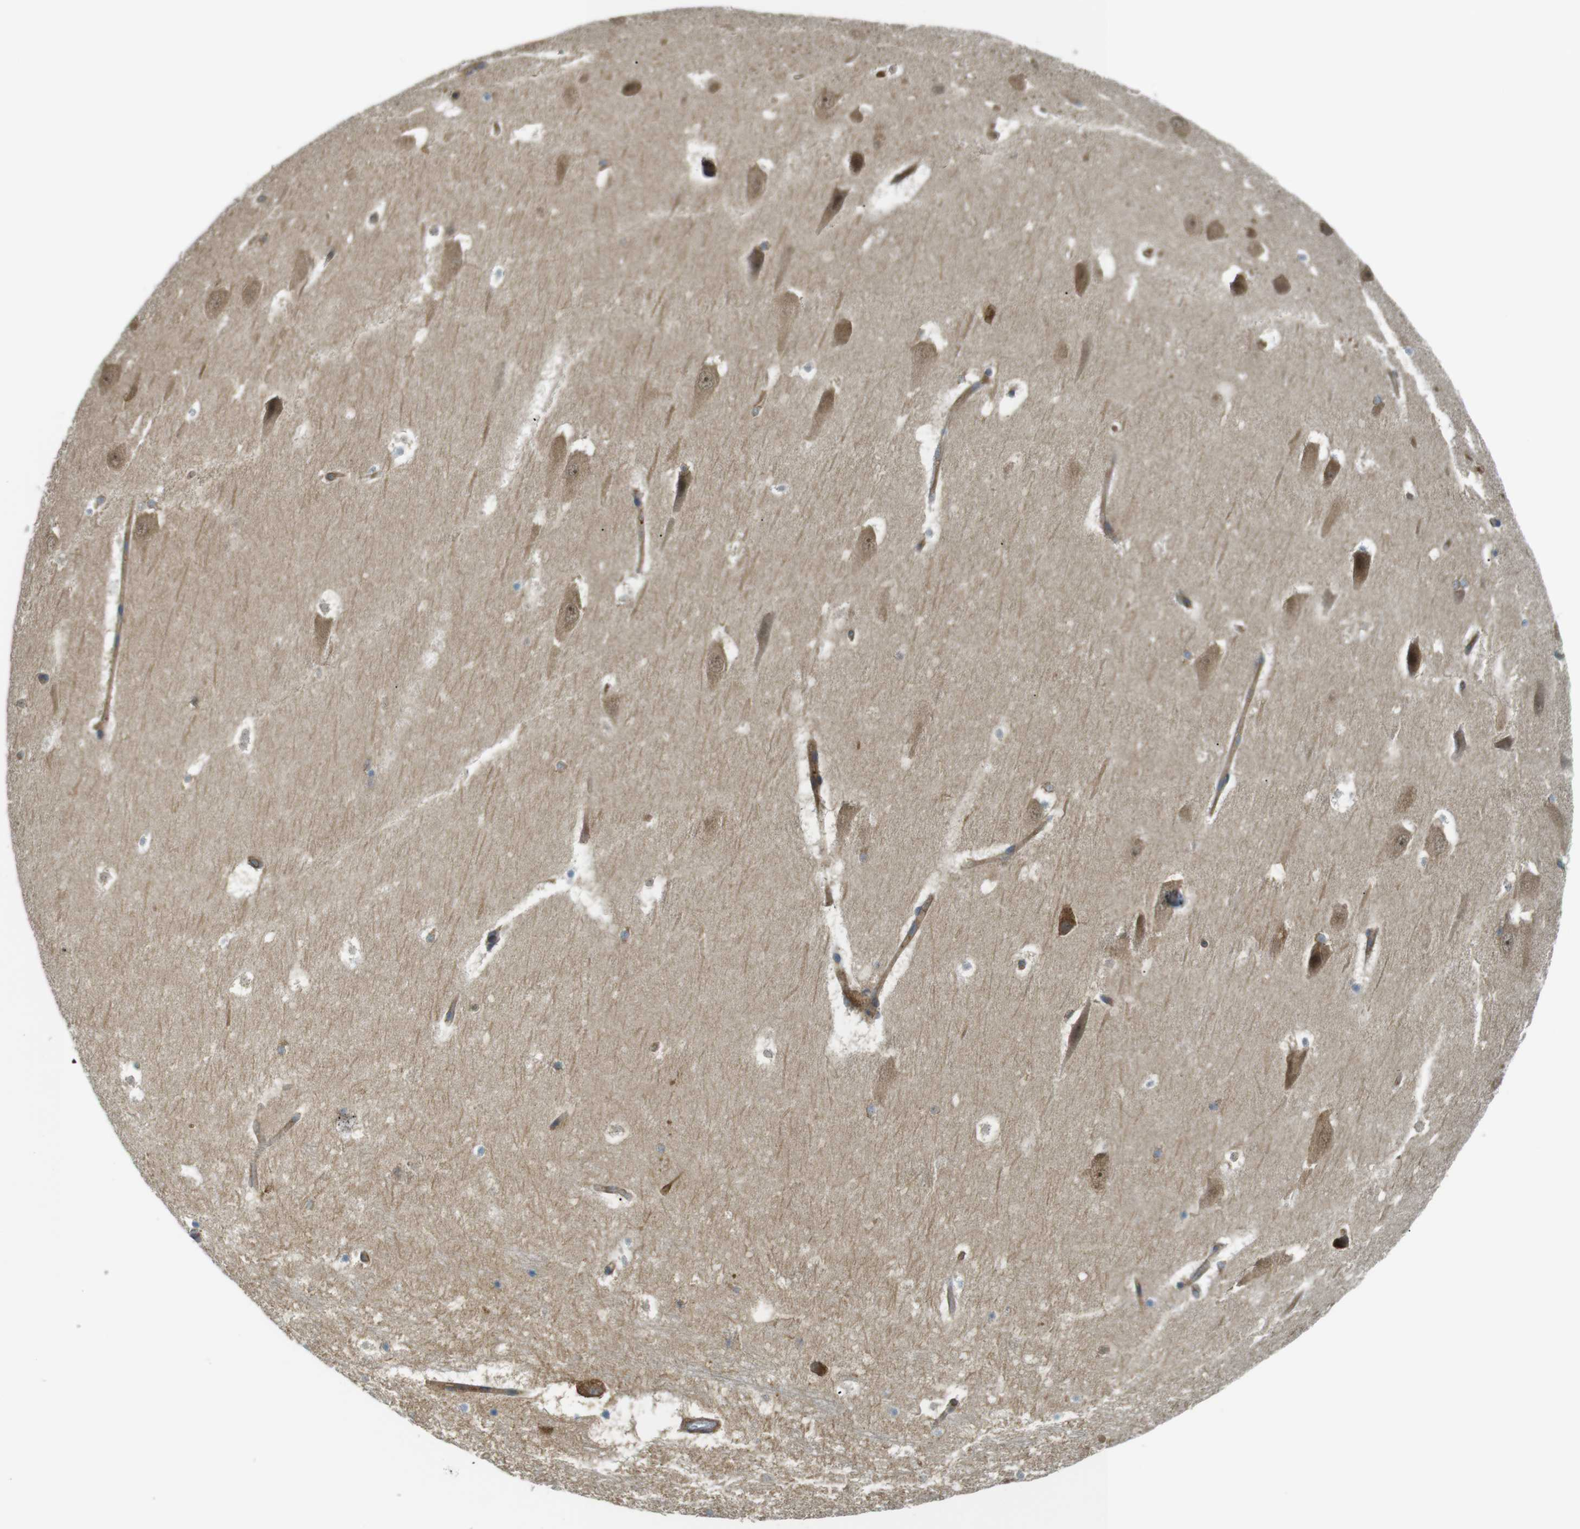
{"staining": {"intensity": "moderate", "quantity": "25%-75%", "location": "cytoplasmic/membranous"}, "tissue": "hippocampus", "cell_type": "Glial cells", "image_type": "normal", "snomed": [{"axis": "morphology", "description": "Normal tissue, NOS"}, {"axis": "topography", "description": "Hippocampus"}], "caption": "Hippocampus stained with immunohistochemistry displays moderate cytoplasmic/membranous staining in approximately 25%-75% of glial cells.", "gene": "TSC1", "patient": {"sex": "male", "age": 45}}